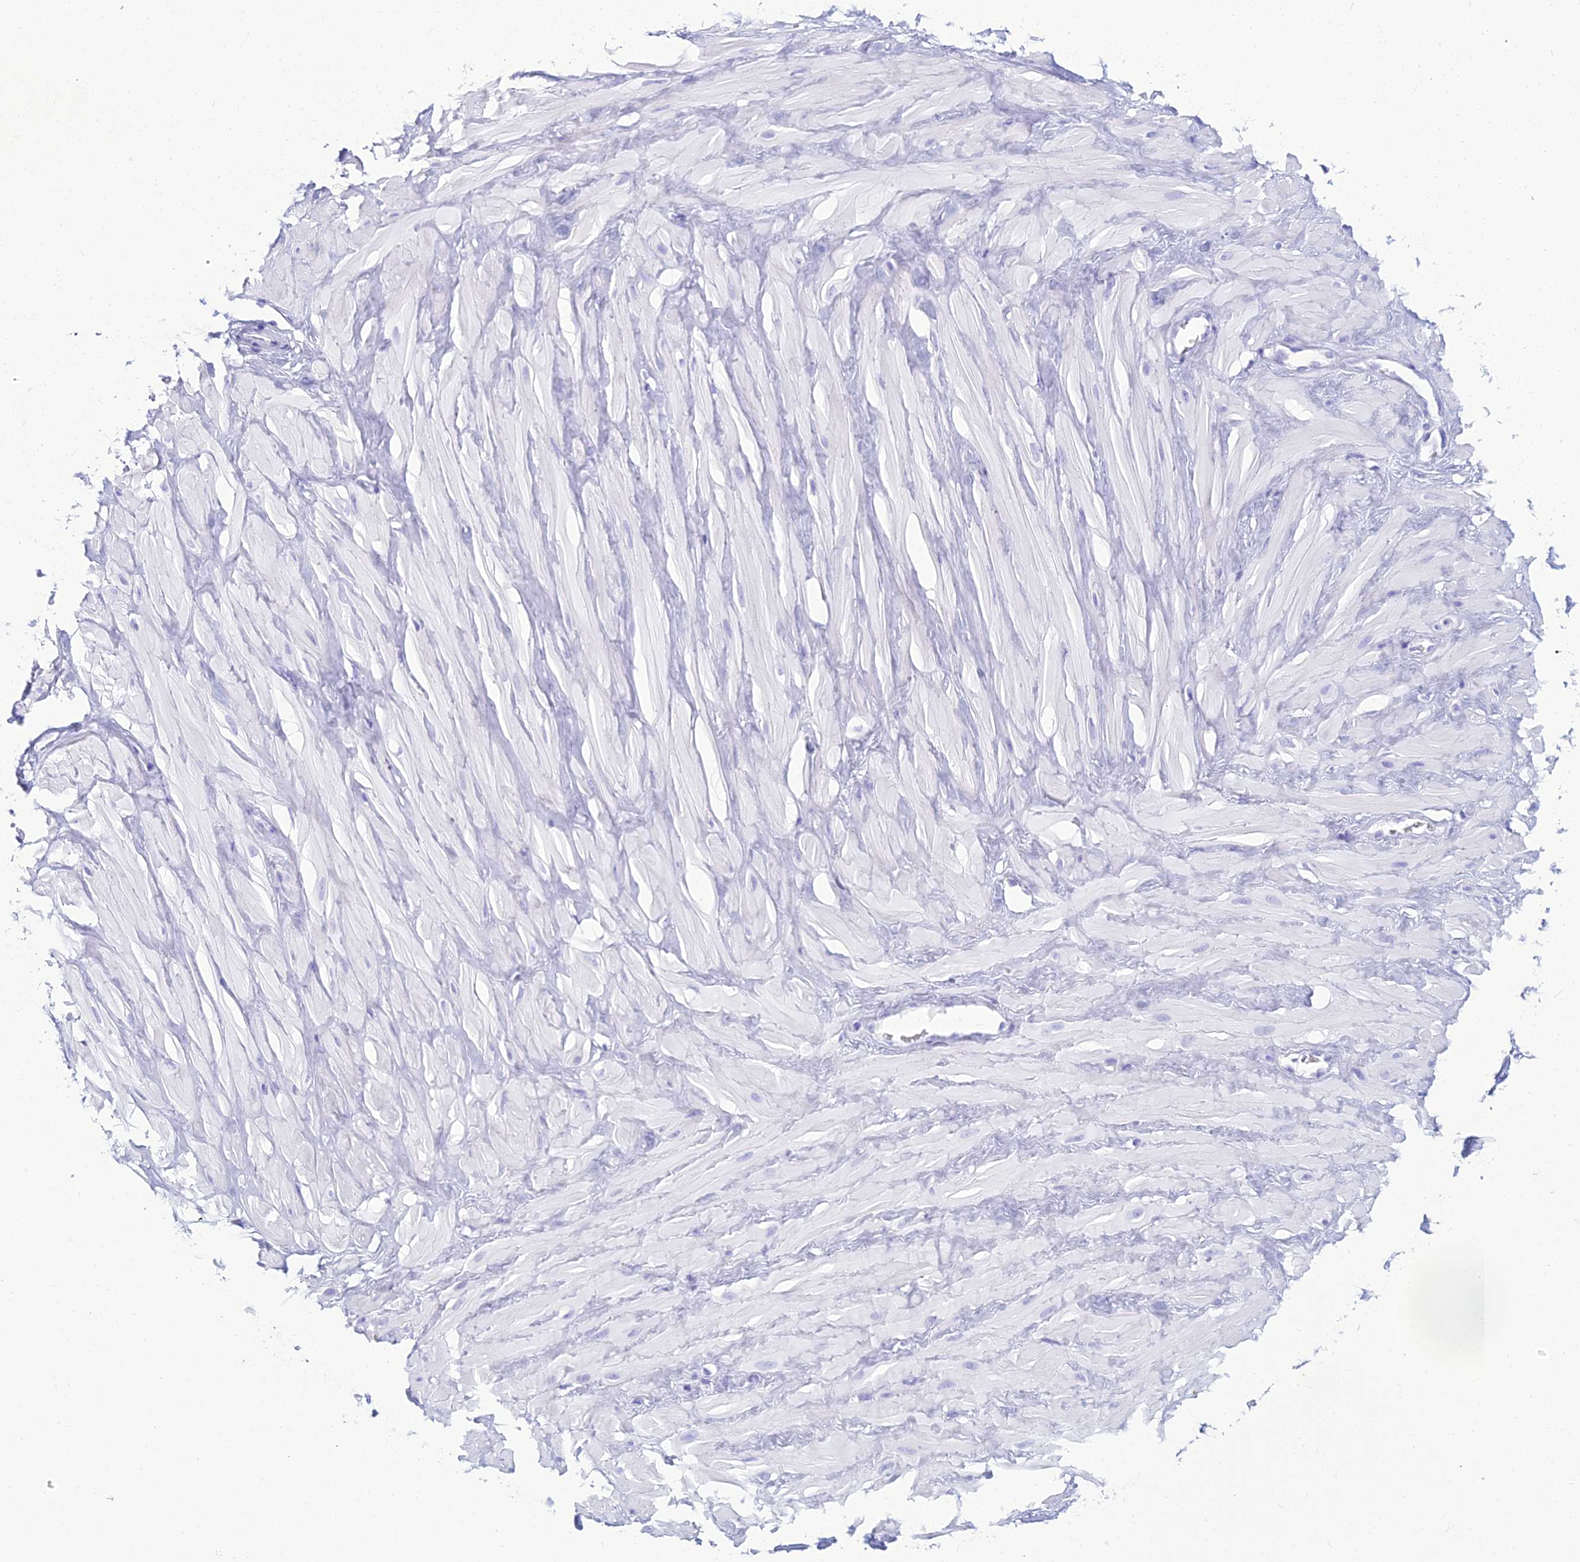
{"staining": {"intensity": "negative", "quantity": "none", "location": "none"}, "tissue": "adipose tissue", "cell_type": "Adipocytes", "image_type": "normal", "snomed": [{"axis": "morphology", "description": "Normal tissue, NOS"}, {"axis": "topography", "description": "Soft tissue"}, {"axis": "topography", "description": "Adipose tissue"}, {"axis": "topography", "description": "Vascular tissue"}, {"axis": "topography", "description": "Peripheral nerve tissue"}], "caption": "There is no significant positivity in adipocytes of adipose tissue. (Stains: DAB (3,3'-diaminobenzidine) immunohistochemistry with hematoxylin counter stain, Microscopy: brightfield microscopy at high magnification).", "gene": "ZNF442", "patient": {"sex": "male", "age": 46}}